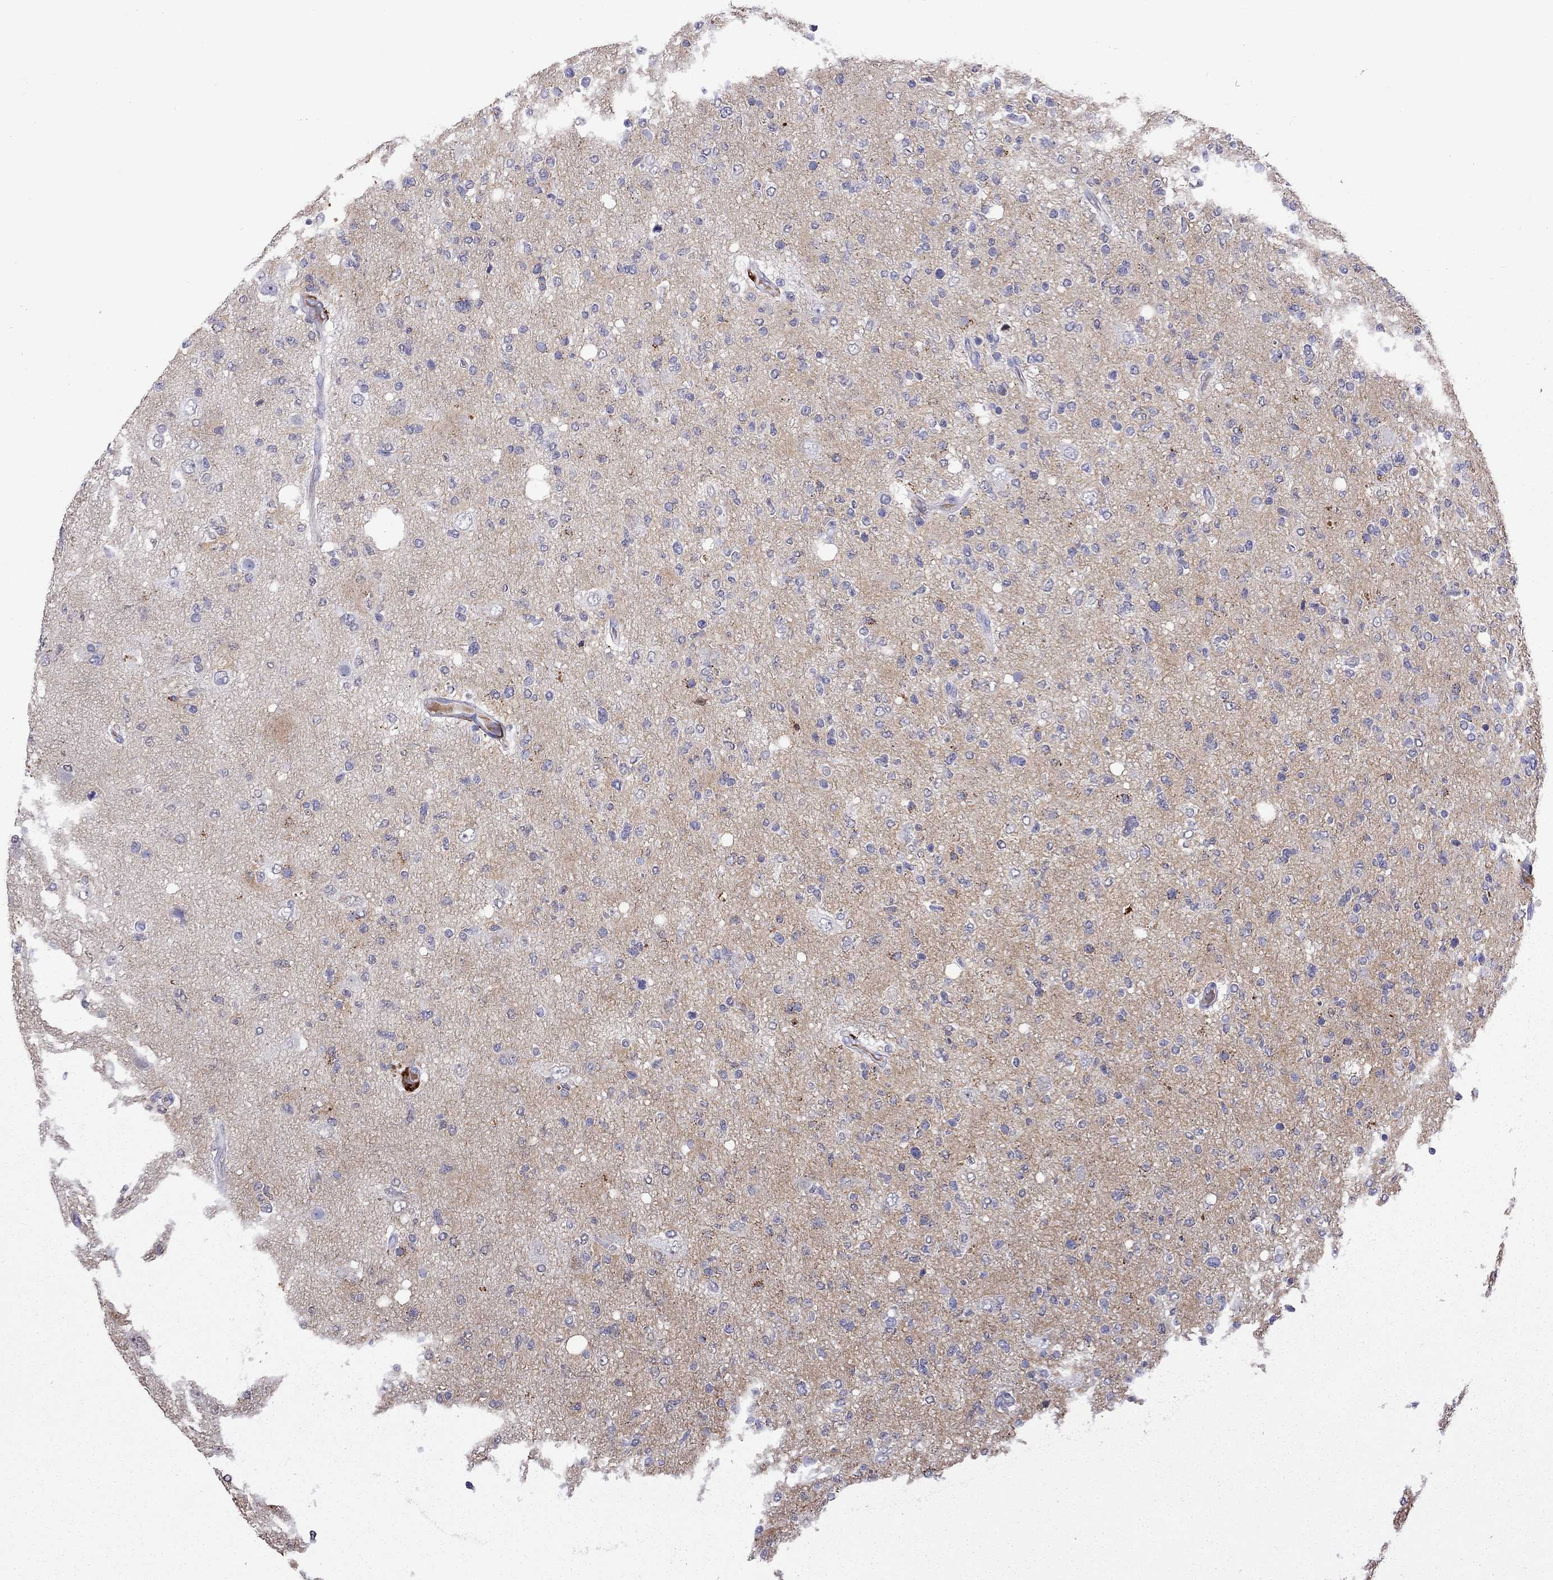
{"staining": {"intensity": "negative", "quantity": "none", "location": "none"}, "tissue": "glioma", "cell_type": "Tumor cells", "image_type": "cancer", "snomed": [{"axis": "morphology", "description": "Glioma, malignant, High grade"}, {"axis": "topography", "description": "Cerebral cortex"}], "caption": "Human glioma stained for a protein using immunohistochemistry reveals no positivity in tumor cells.", "gene": "SERPINA3", "patient": {"sex": "male", "age": 70}}